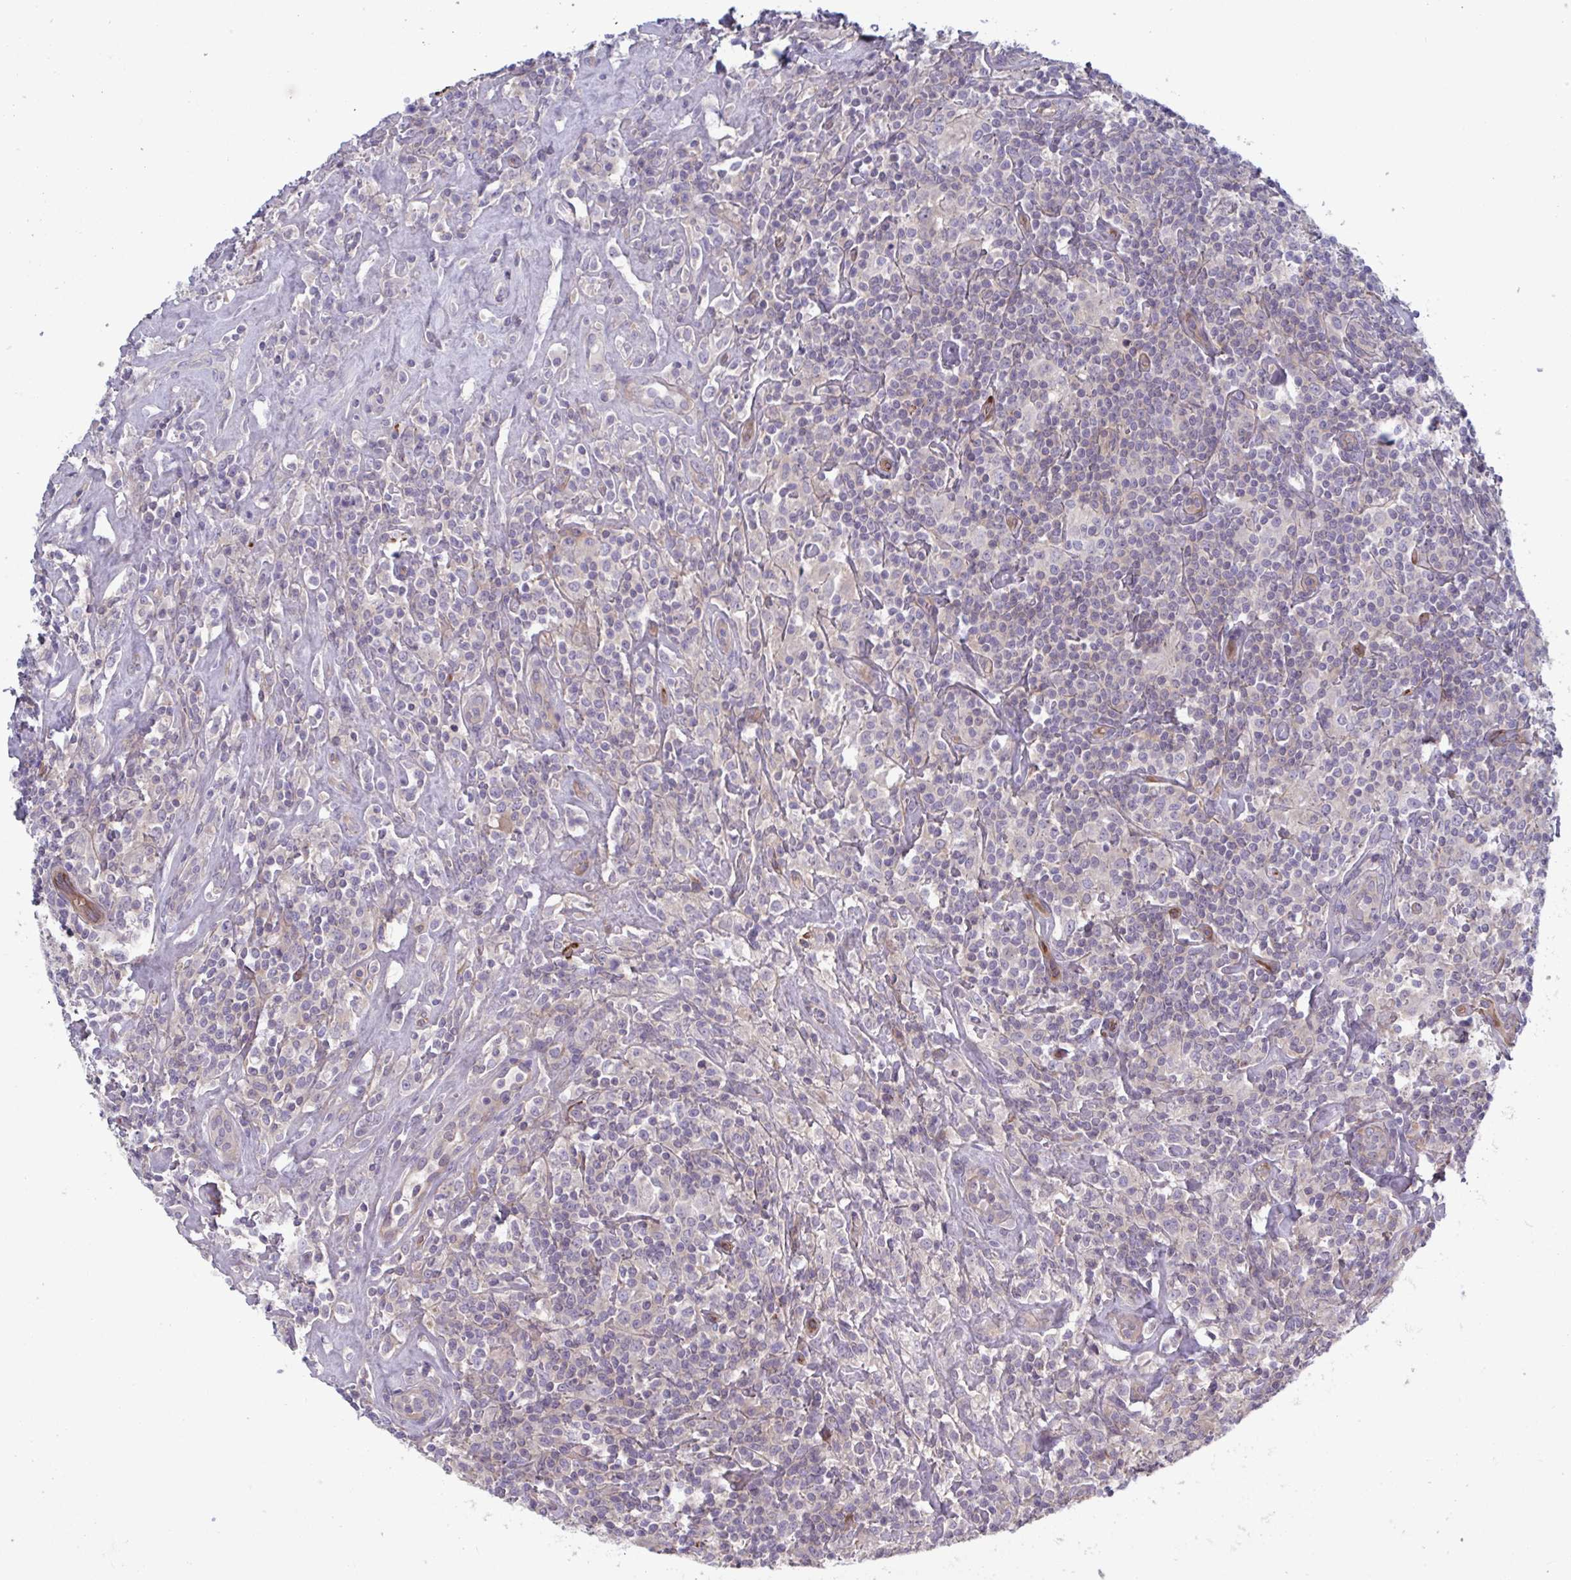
{"staining": {"intensity": "negative", "quantity": "none", "location": "none"}, "tissue": "lymphoma", "cell_type": "Tumor cells", "image_type": "cancer", "snomed": [{"axis": "morphology", "description": "Hodgkin's disease, NOS"}, {"axis": "morphology", "description": "Hodgkin's lymphoma, nodular sclerosis"}, {"axis": "topography", "description": "Lymph node"}], "caption": "This is a photomicrograph of immunohistochemistry (IHC) staining of lymphoma, which shows no expression in tumor cells. The staining is performed using DAB (3,3'-diaminobenzidine) brown chromogen with nuclei counter-stained in using hematoxylin.", "gene": "STK26", "patient": {"sex": "female", "age": 10}}